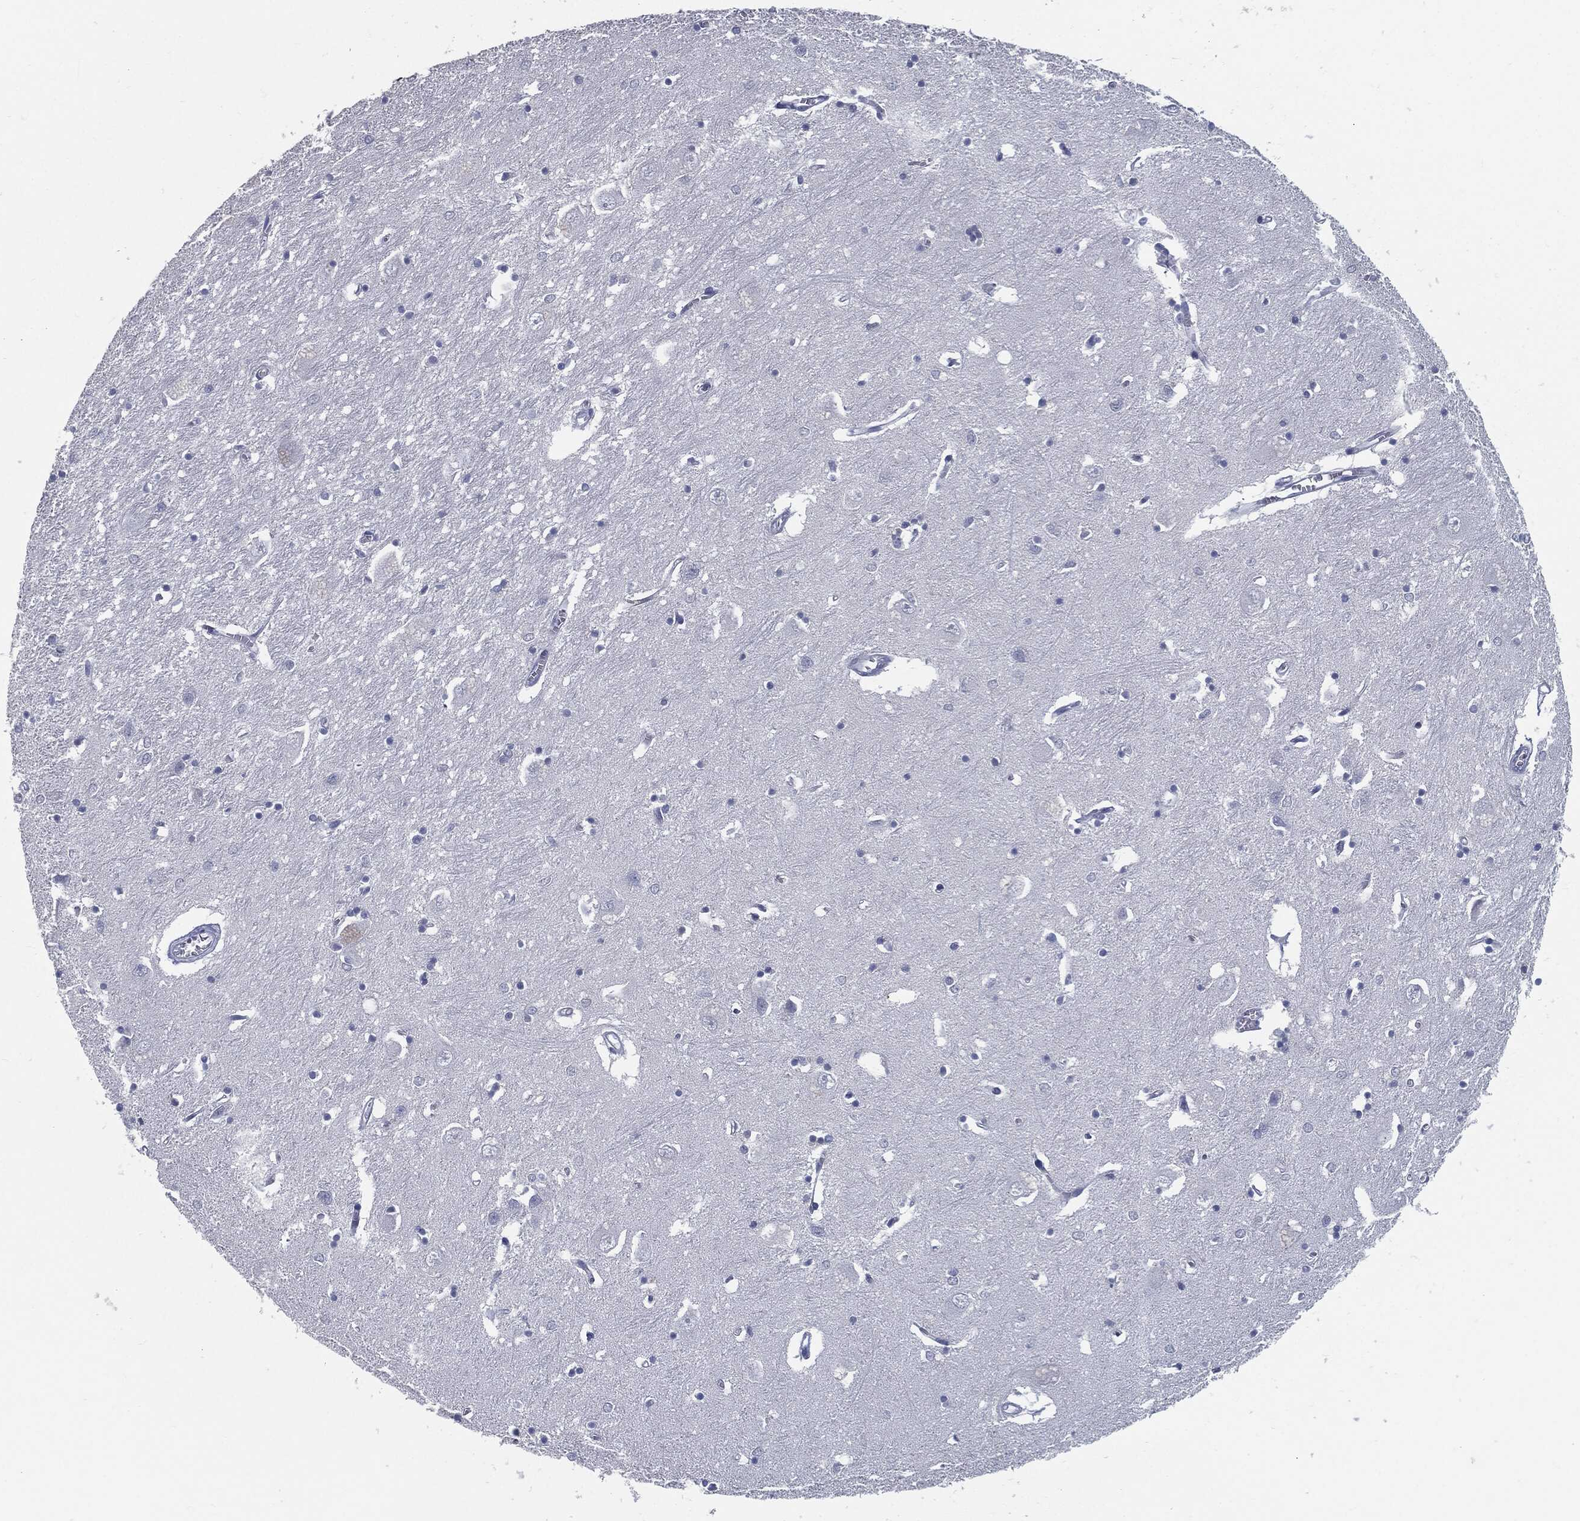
{"staining": {"intensity": "negative", "quantity": "none", "location": "none"}, "tissue": "caudate", "cell_type": "Glial cells", "image_type": "normal", "snomed": [{"axis": "morphology", "description": "Normal tissue, NOS"}, {"axis": "topography", "description": "Lateral ventricle wall"}], "caption": "This is an IHC image of normal caudate. There is no staining in glial cells.", "gene": "PROM1", "patient": {"sex": "male", "age": 54}}